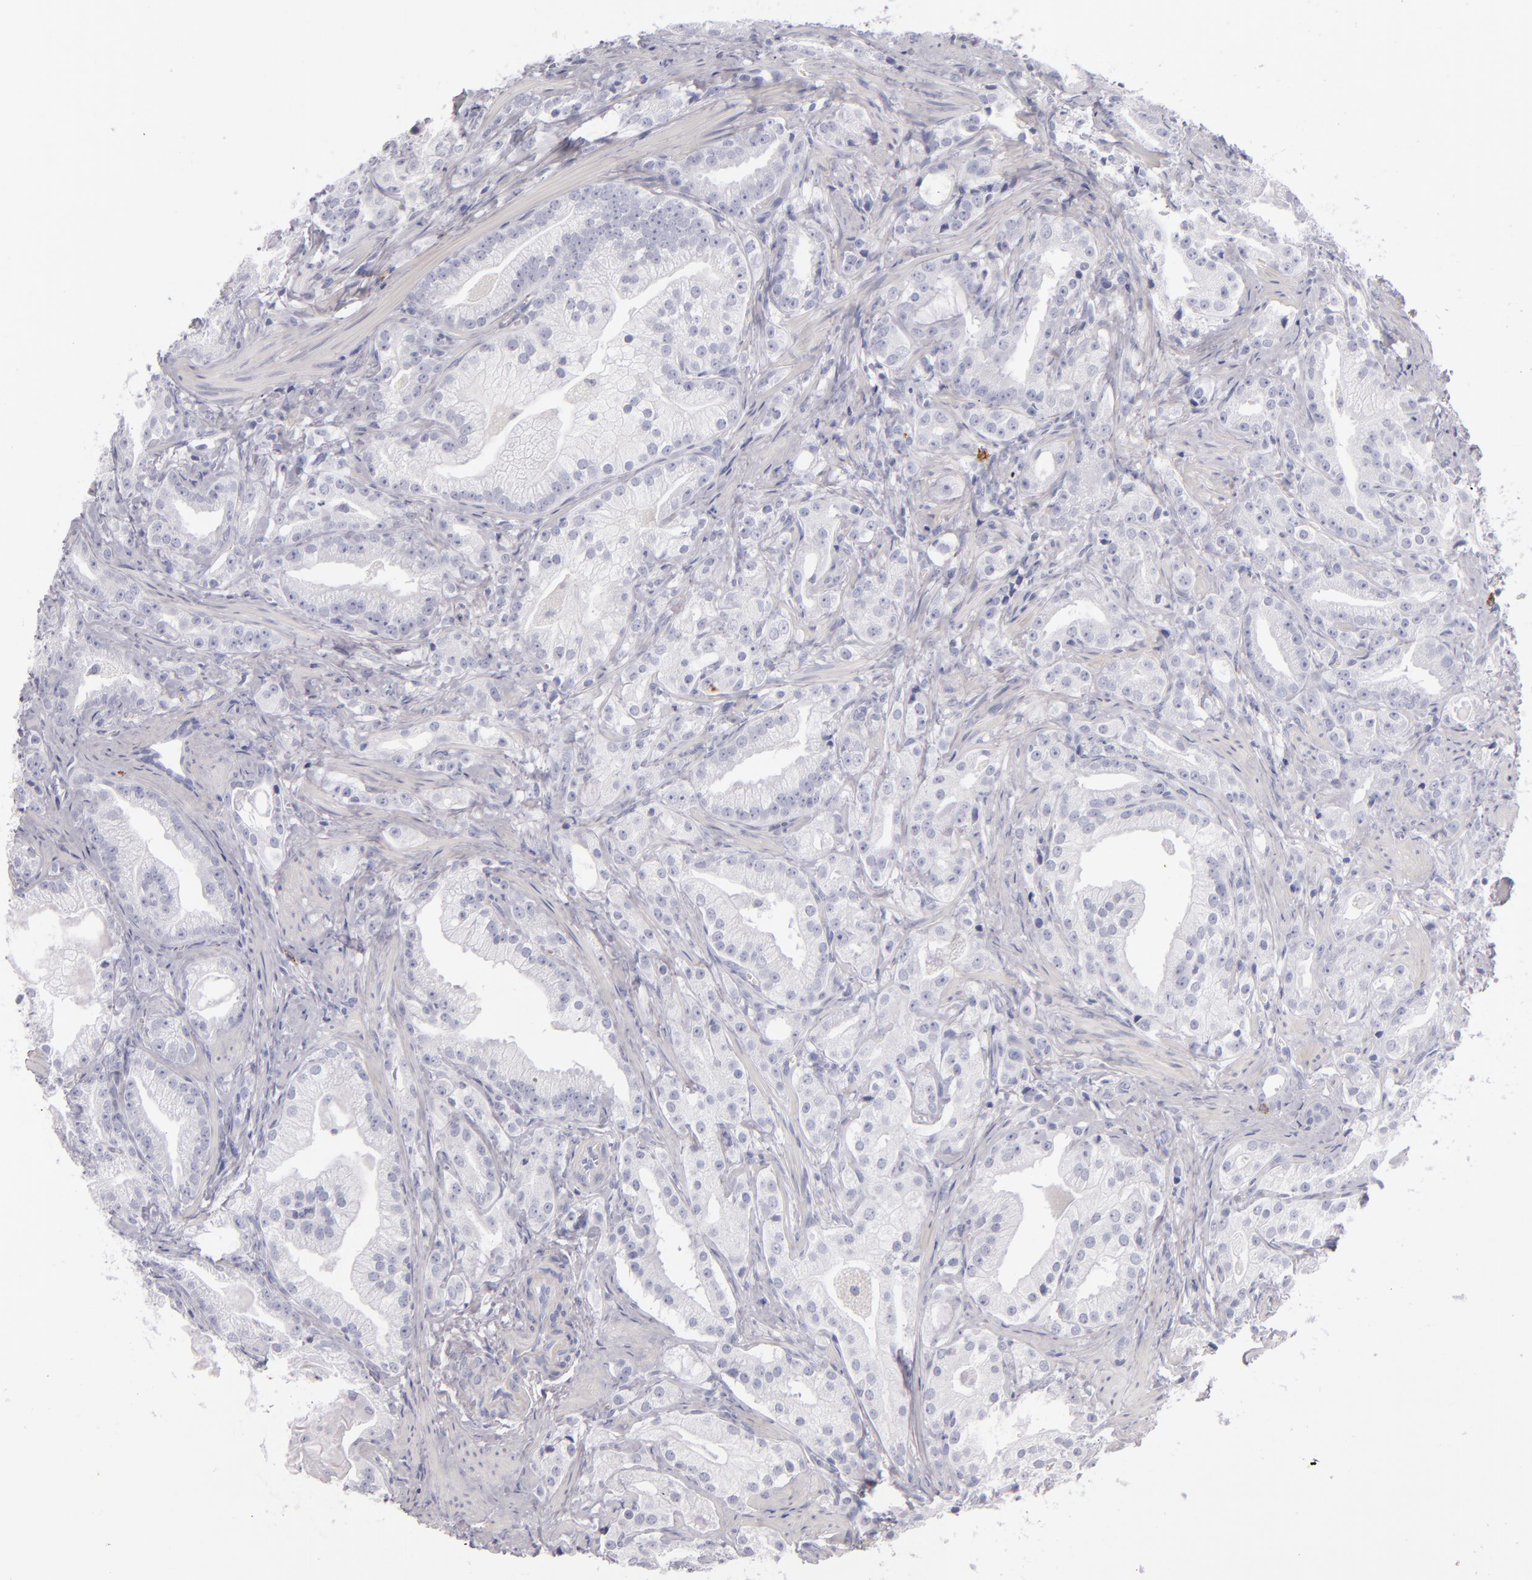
{"staining": {"intensity": "negative", "quantity": "none", "location": "none"}, "tissue": "prostate cancer", "cell_type": "Tumor cells", "image_type": "cancer", "snomed": [{"axis": "morphology", "description": "Adenocarcinoma, Low grade"}, {"axis": "topography", "description": "Prostate"}], "caption": "Immunohistochemistry image of prostate low-grade adenocarcinoma stained for a protein (brown), which demonstrates no staining in tumor cells. Brightfield microscopy of immunohistochemistry stained with DAB (3,3'-diaminobenzidine) (brown) and hematoxylin (blue), captured at high magnification.", "gene": "CD207", "patient": {"sex": "male", "age": 59}}